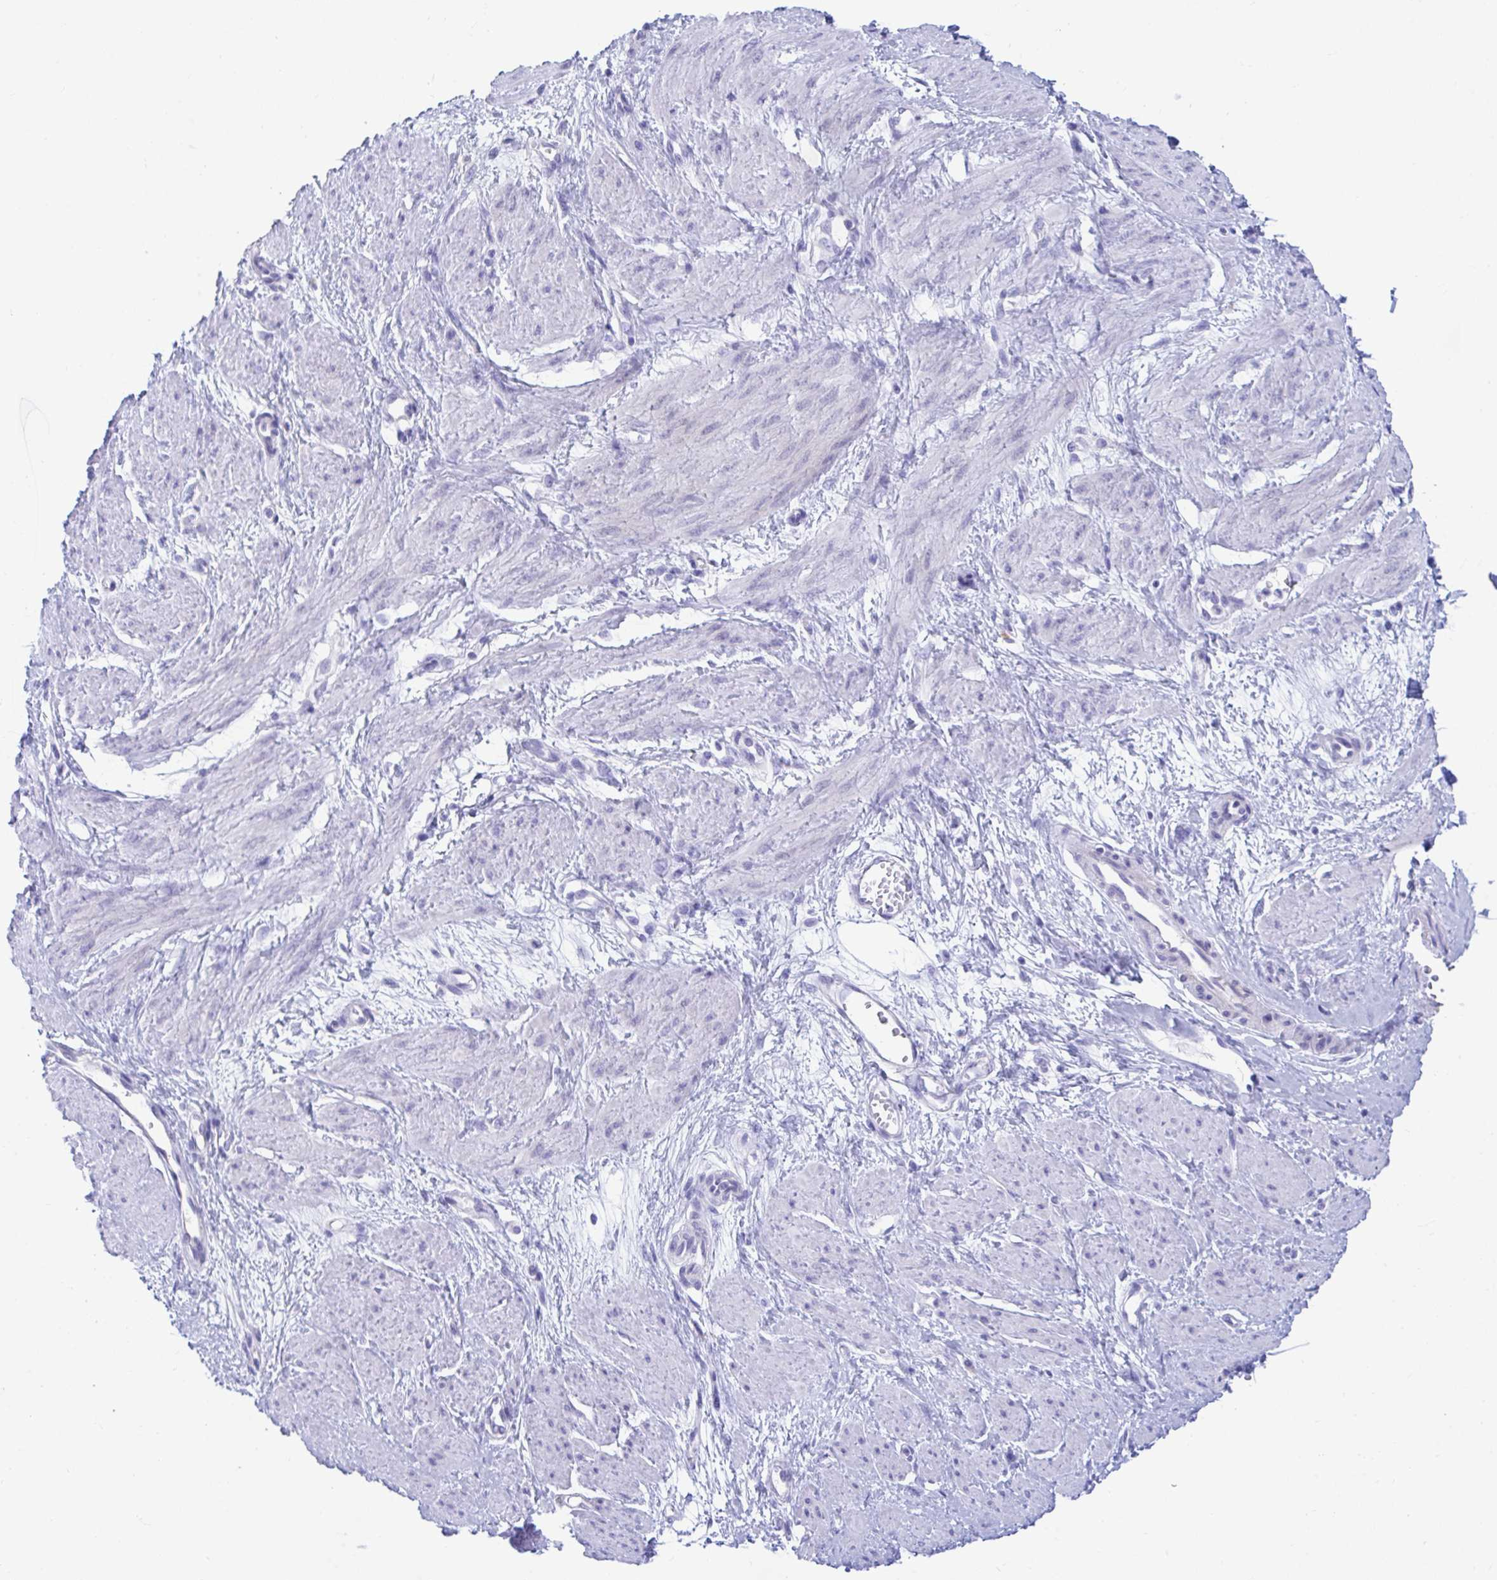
{"staining": {"intensity": "negative", "quantity": "none", "location": "none"}, "tissue": "smooth muscle", "cell_type": "Smooth muscle cells", "image_type": "normal", "snomed": [{"axis": "morphology", "description": "Normal tissue, NOS"}, {"axis": "topography", "description": "Smooth muscle"}, {"axis": "topography", "description": "Uterus"}], "caption": "Smooth muscle cells show no significant protein staining in unremarkable smooth muscle.", "gene": "SHISA8", "patient": {"sex": "female", "age": 39}}